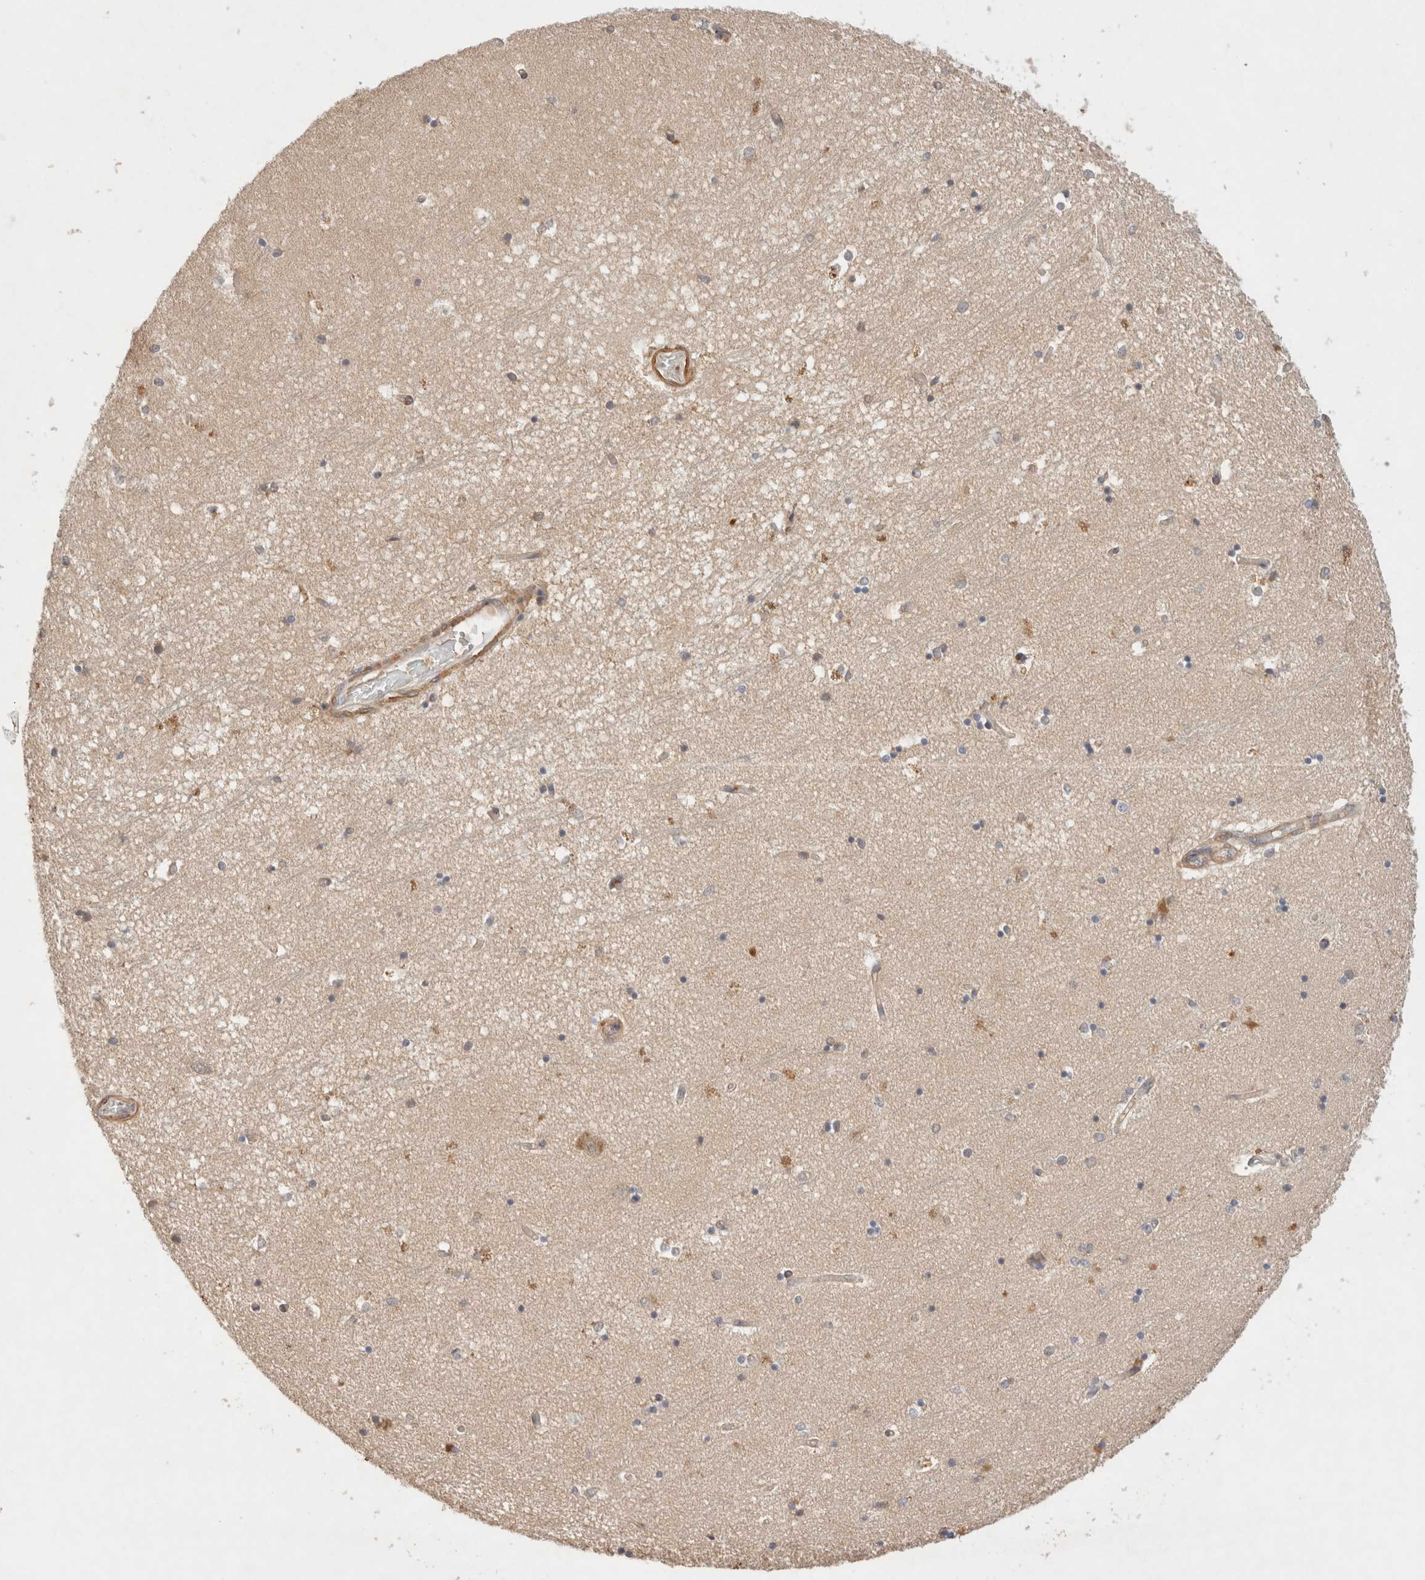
{"staining": {"intensity": "negative", "quantity": "none", "location": "none"}, "tissue": "hippocampus", "cell_type": "Glial cells", "image_type": "normal", "snomed": [{"axis": "morphology", "description": "Normal tissue, NOS"}, {"axis": "topography", "description": "Hippocampus"}], "caption": "An IHC histopathology image of normal hippocampus is shown. There is no staining in glial cells of hippocampus.", "gene": "CARNMT1", "patient": {"sex": "male", "age": 45}}